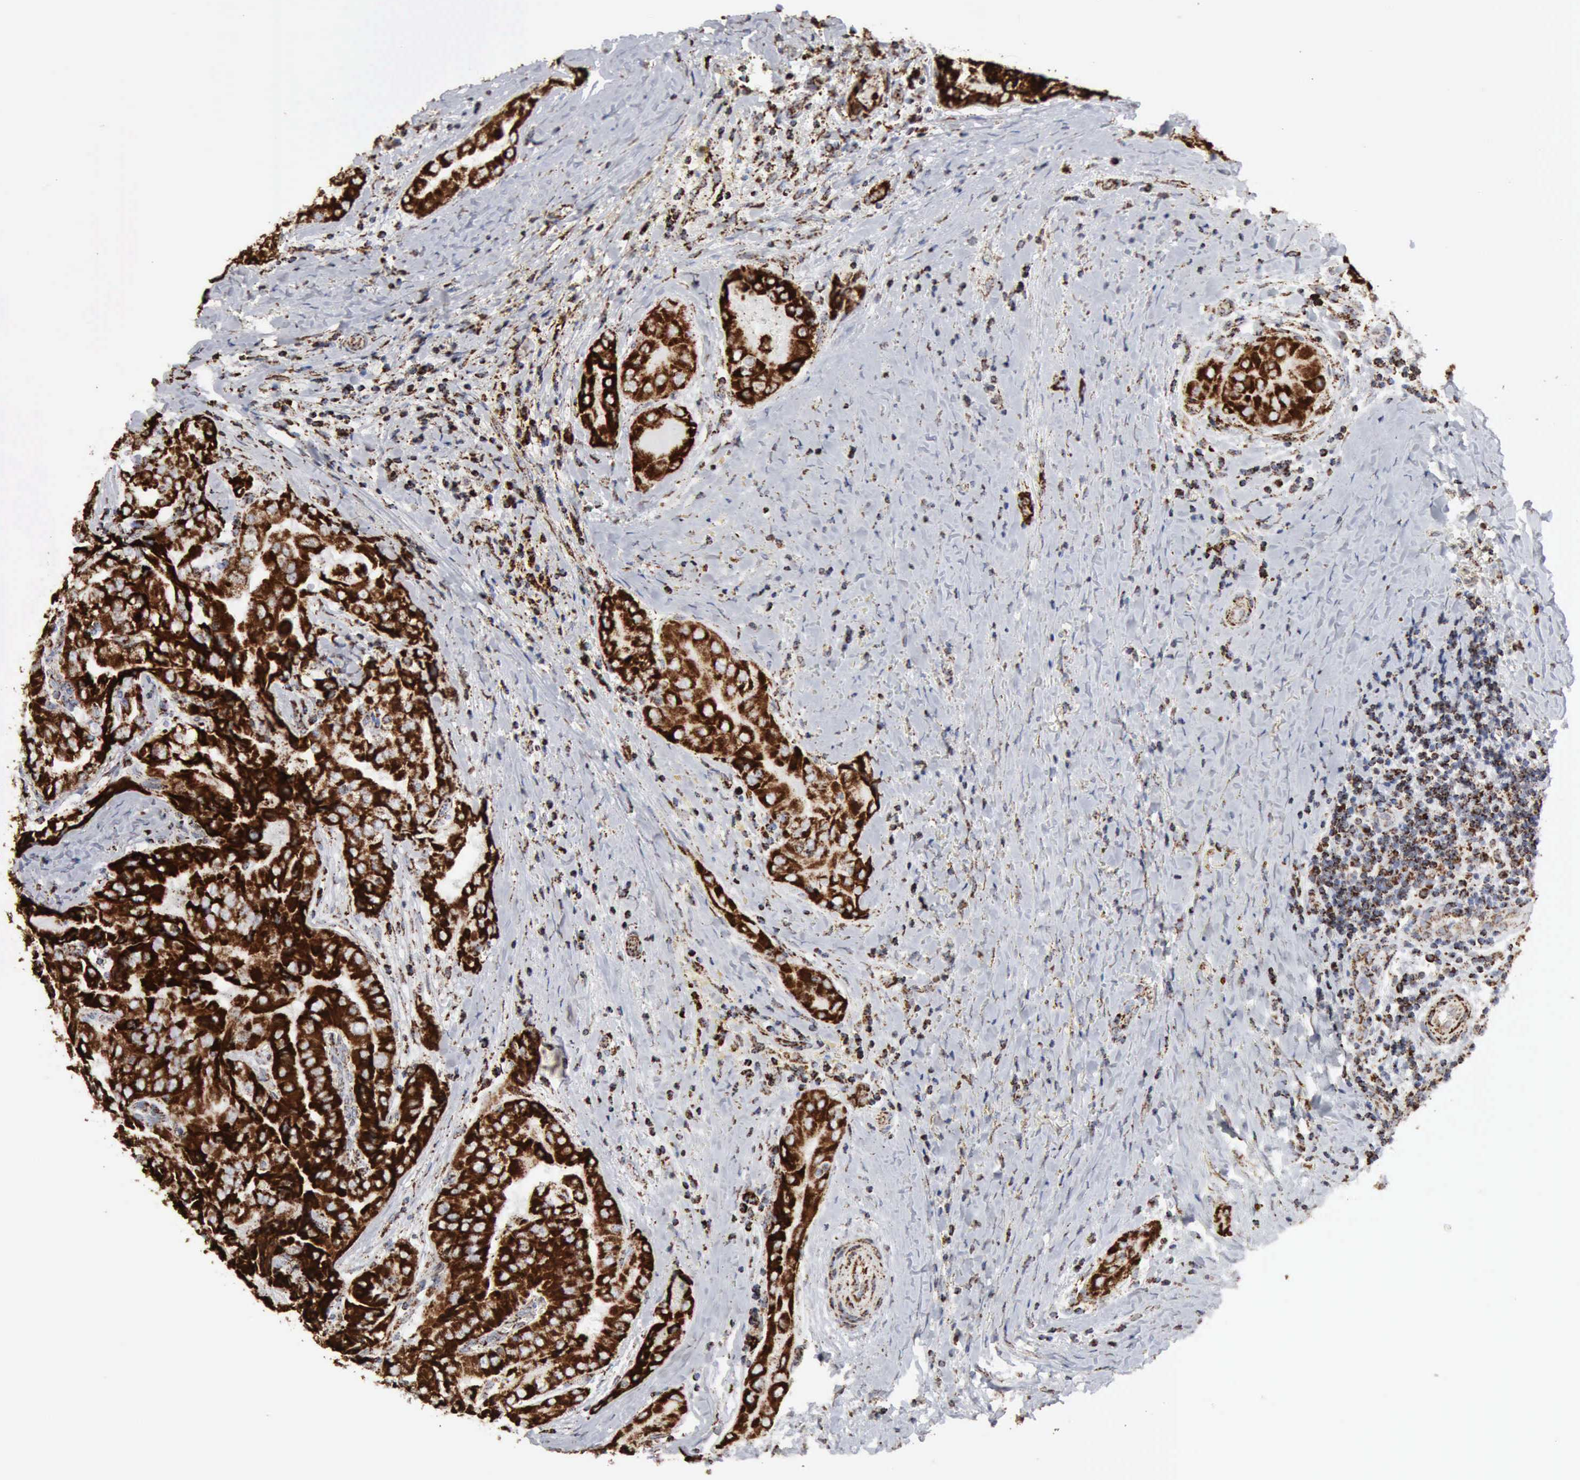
{"staining": {"intensity": "strong", "quantity": ">75%", "location": "cytoplasmic/membranous"}, "tissue": "thyroid cancer", "cell_type": "Tumor cells", "image_type": "cancer", "snomed": [{"axis": "morphology", "description": "Papillary adenocarcinoma, NOS"}, {"axis": "topography", "description": "Thyroid gland"}], "caption": "High-power microscopy captured an IHC image of papillary adenocarcinoma (thyroid), revealing strong cytoplasmic/membranous positivity in approximately >75% of tumor cells.", "gene": "ACO2", "patient": {"sex": "female", "age": 71}}